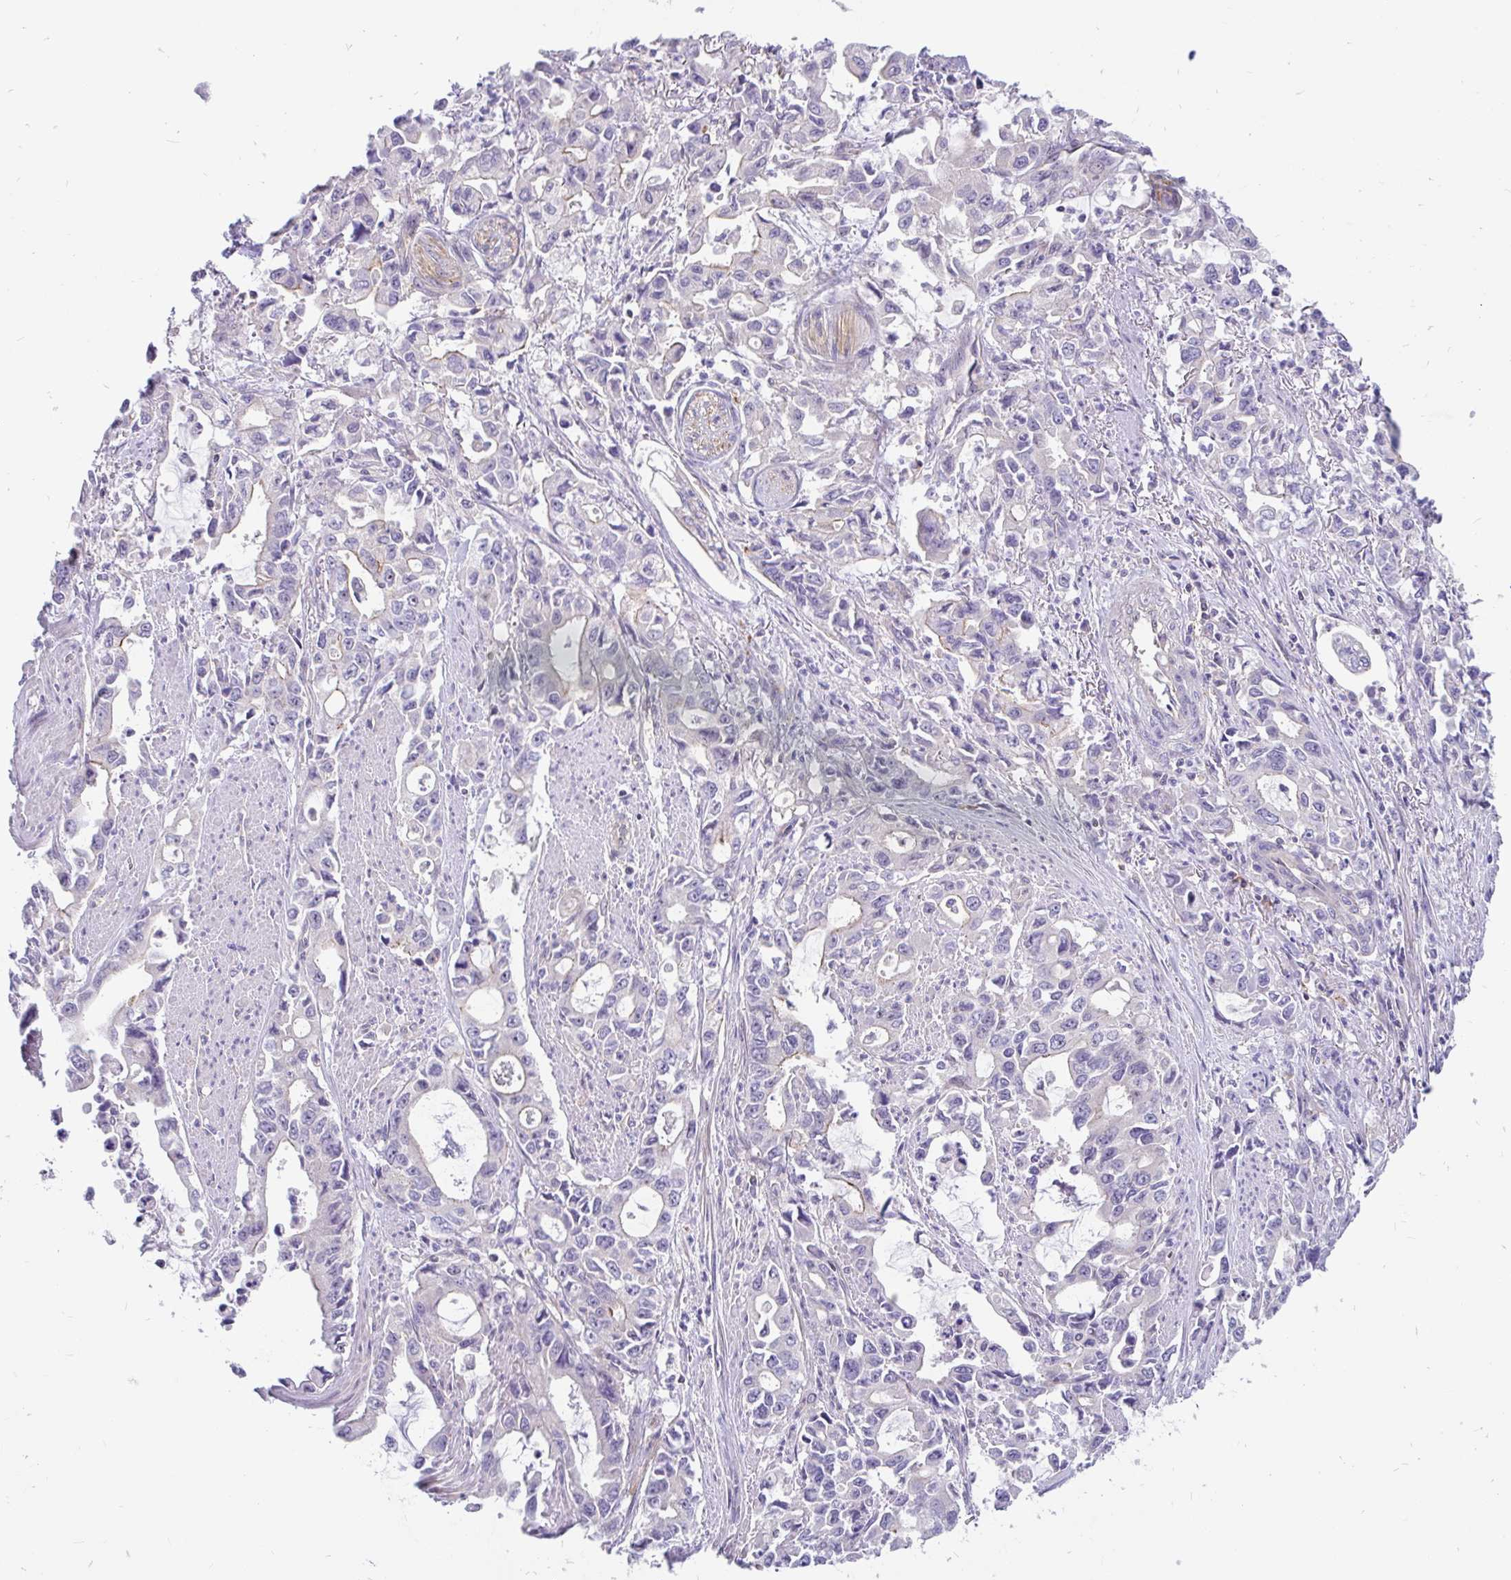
{"staining": {"intensity": "negative", "quantity": "none", "location": "none"}, "tissue": "stomach cancer", "cell_type": "Tumor cells", "image_type": "cancer", "snomed": [{"axis": "morphology", "description": "Adenocarcinoma, NOS"}, {"axis": "topography", "description": "Stomach, upper"}], "caption": "The micrograph reveals no significant positivity in tumor cells of stomach cancer.", "gene": "LRRC26", "patient": {"sex": "male", "age": 85}}